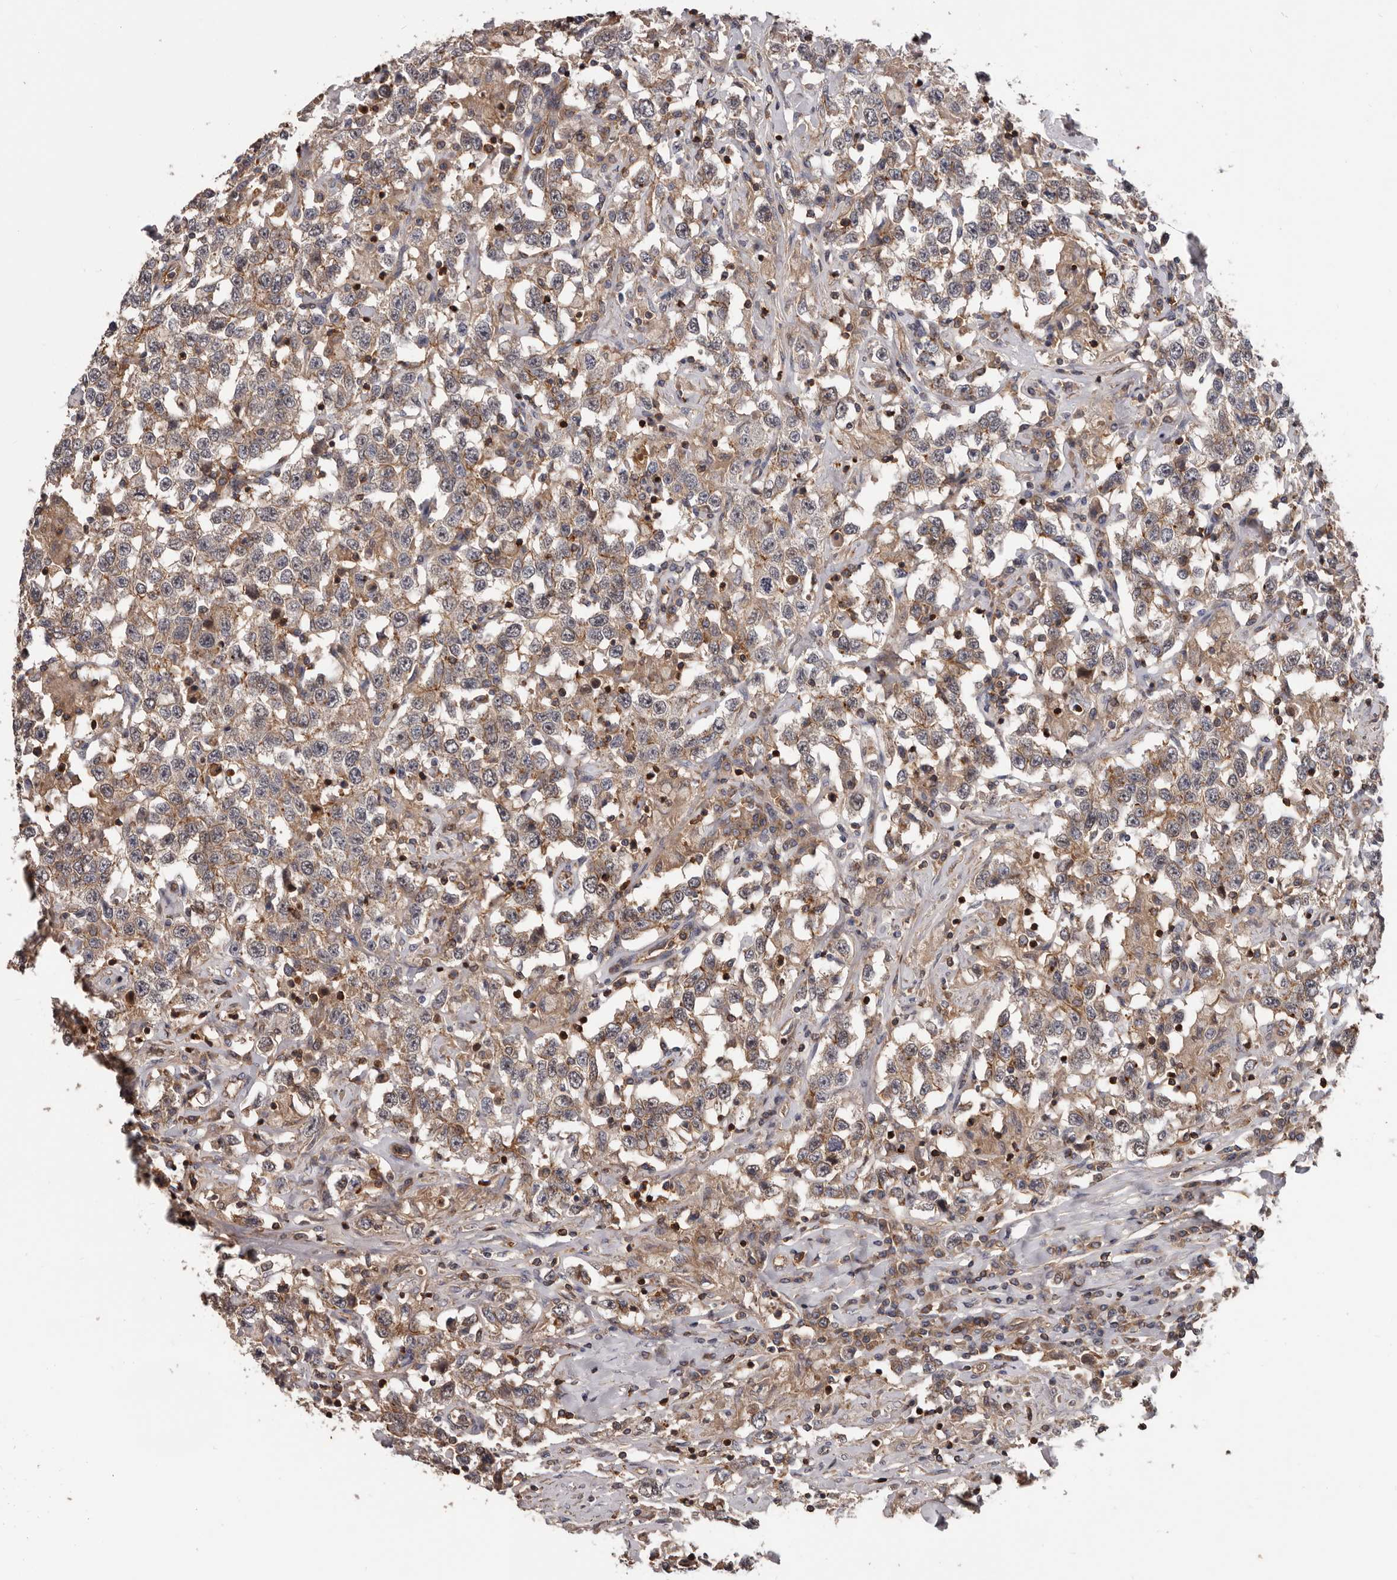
{"staining": {"intensity": "weak", "quantity": ">75%", "location": "cytoplasmic/membranous"}, "tissue": "testis cancer", "cell_type": "Tumor cells", "image_type": "cancer", "snomed": [{"axis": "morphology", "description": "Seminoma, NOS"}, {"axis": "topography", "description": "Testis"}], "caption": "This micrograph shows immunohistochemistry (IHC) staining of human testis cancer (seminoma), with low weak cytoplasmic/membranous staining in about >75% of tumor cells.", "gene": "PNRC2", "patient": {"sex": "male", "age": 41}}